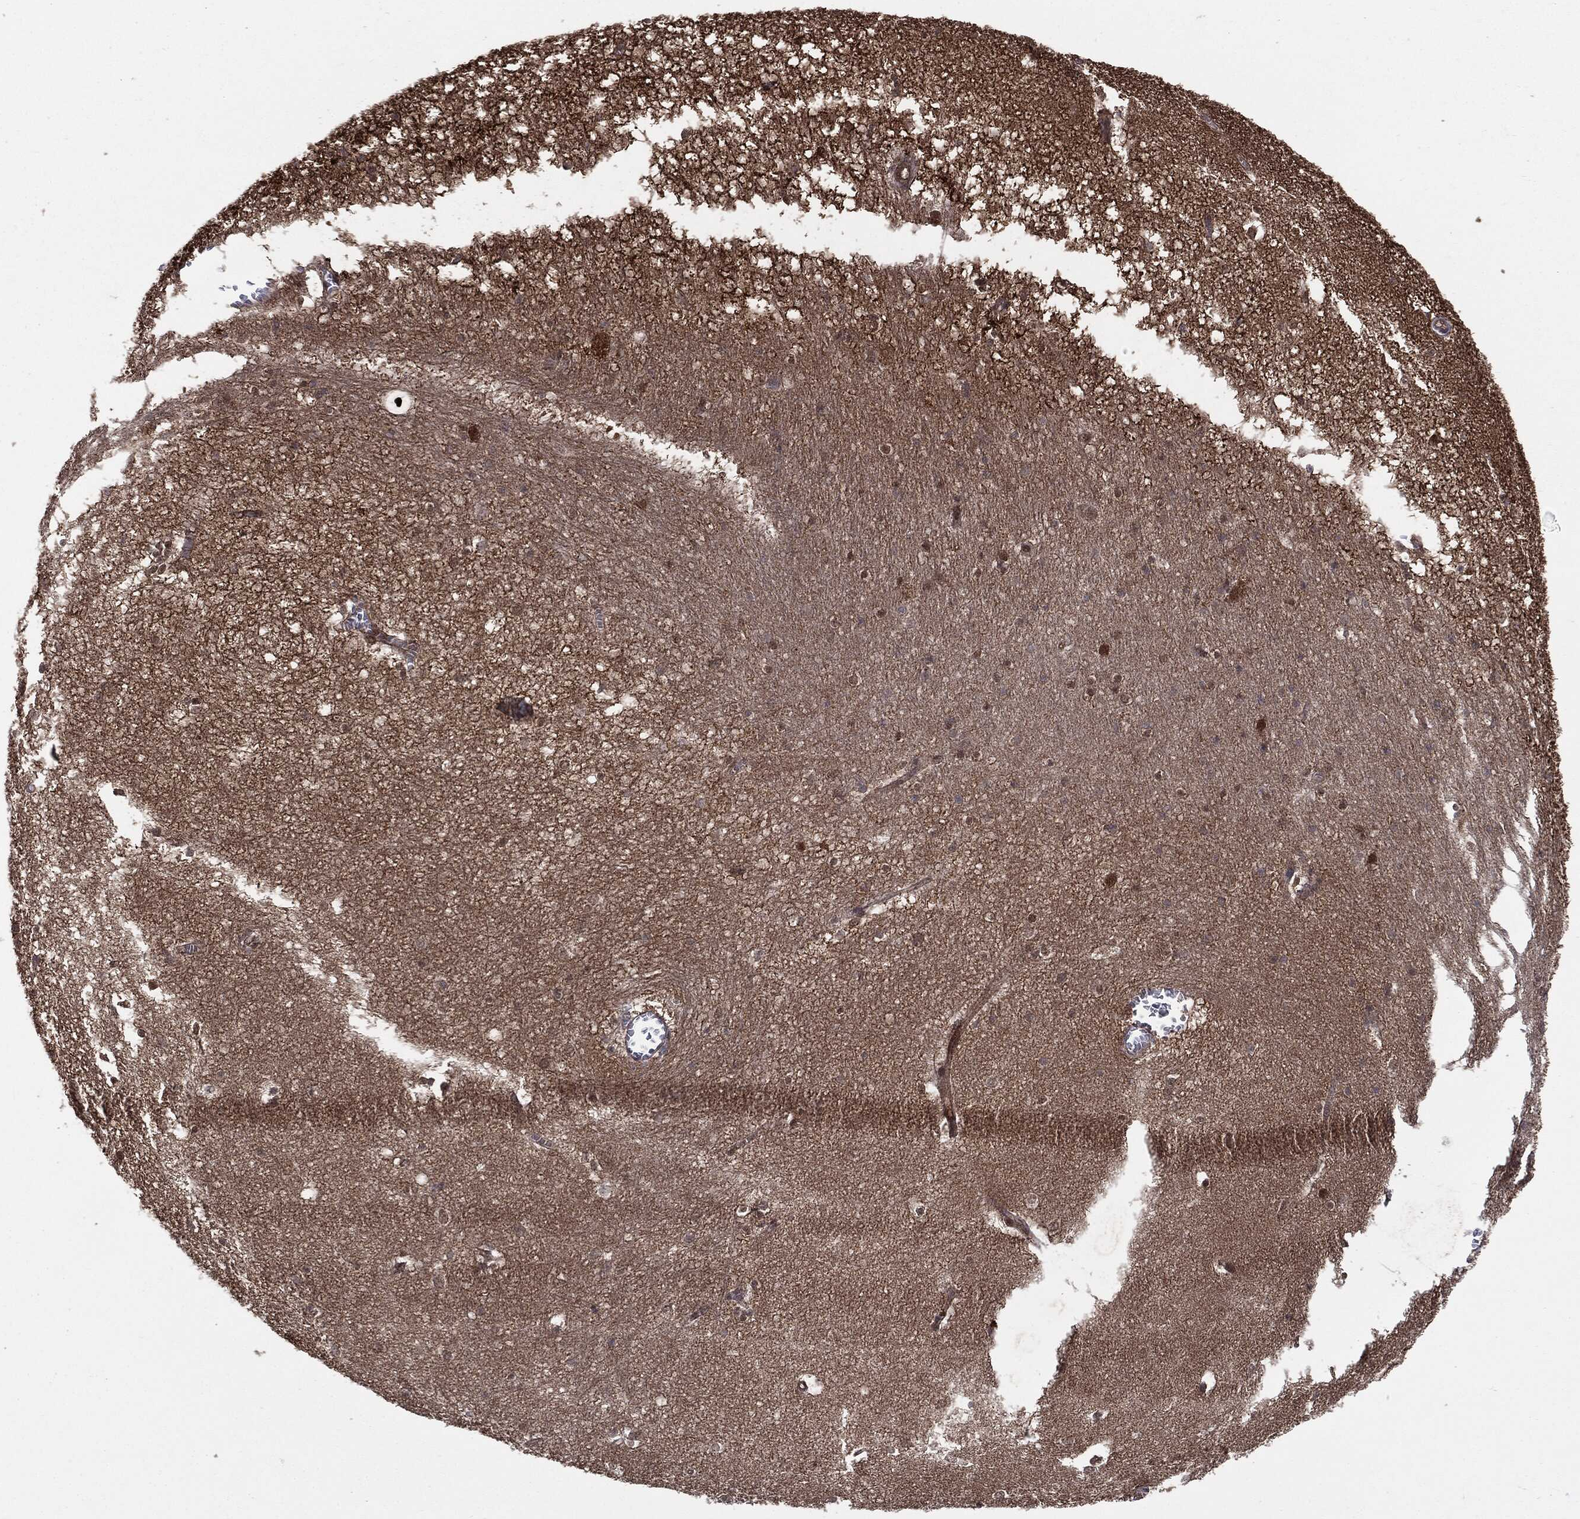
{"staining": {"intensity": "moderate", "quantity": "<25%", "location": "nuclear"}, "tissue": "hippocampus", "cell_type": "Glial cells", "image_type": "normal", "snomed": [{"axis": "morphology", "description": "Normal tissue, NOS"}, {"axis": "topography", "description": "Hippocampus"}], "caption": "Immunohistochemistry (IHC) (DAB (3,3'-diaminobenzidine)) staining of unremarkable hippocampus displays moderate nuclear protein expression in about <25% of glial cells.", "gene": "PTPA", "patient": {"sex": "female", "age": 64}}